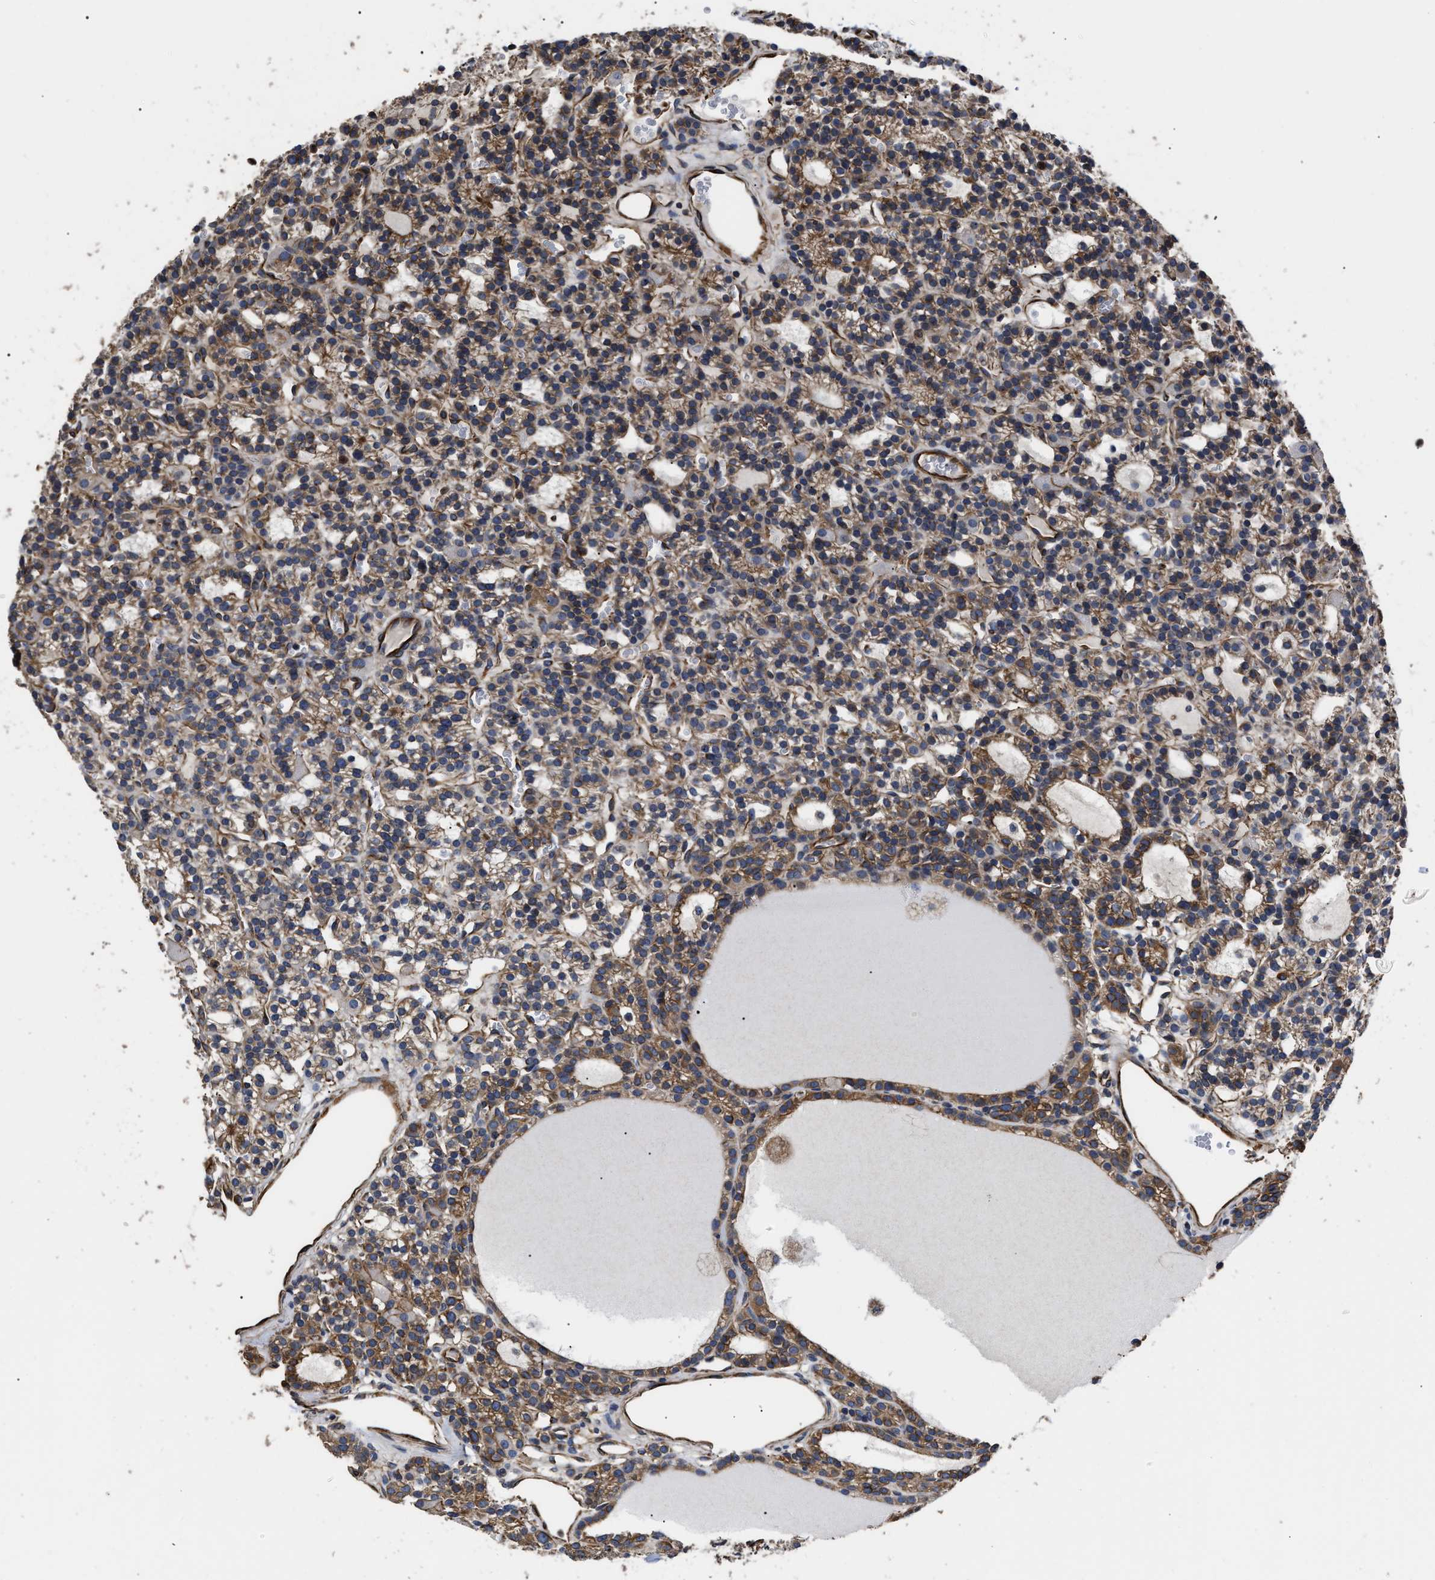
{"staining": {"intensity": "moderate", "quantity": ">75%", "location": "cytoplasmic/membranous"}, "tissue": "parathyroid gland", "cell_type": "Glandular cells", "image_type": "normal", "snomed": [{"axis": "morphology", "description": "Normal tissue, NOS"}, {"axis": "morphology", "description": "Adenoma, NOS"}, {"axis": "topography", "description": "Parathyroid gland"}], "caption": "DAB (3,3'-diaminobenzidine) immunohistochemical staining of benign parathyroid gland displays moderate cytoplasmic/membranous protein expression in about >75% of glandular cells. The staining was performed using DAB (3,3'-diaminobenzidine) to visualize the protein expression in brown, while the nuclei were stained in blue with hematoxylin (Magnification: 20x).", "gene": "TSPAN33", "patient": {"sex": "female", "age": 58}}